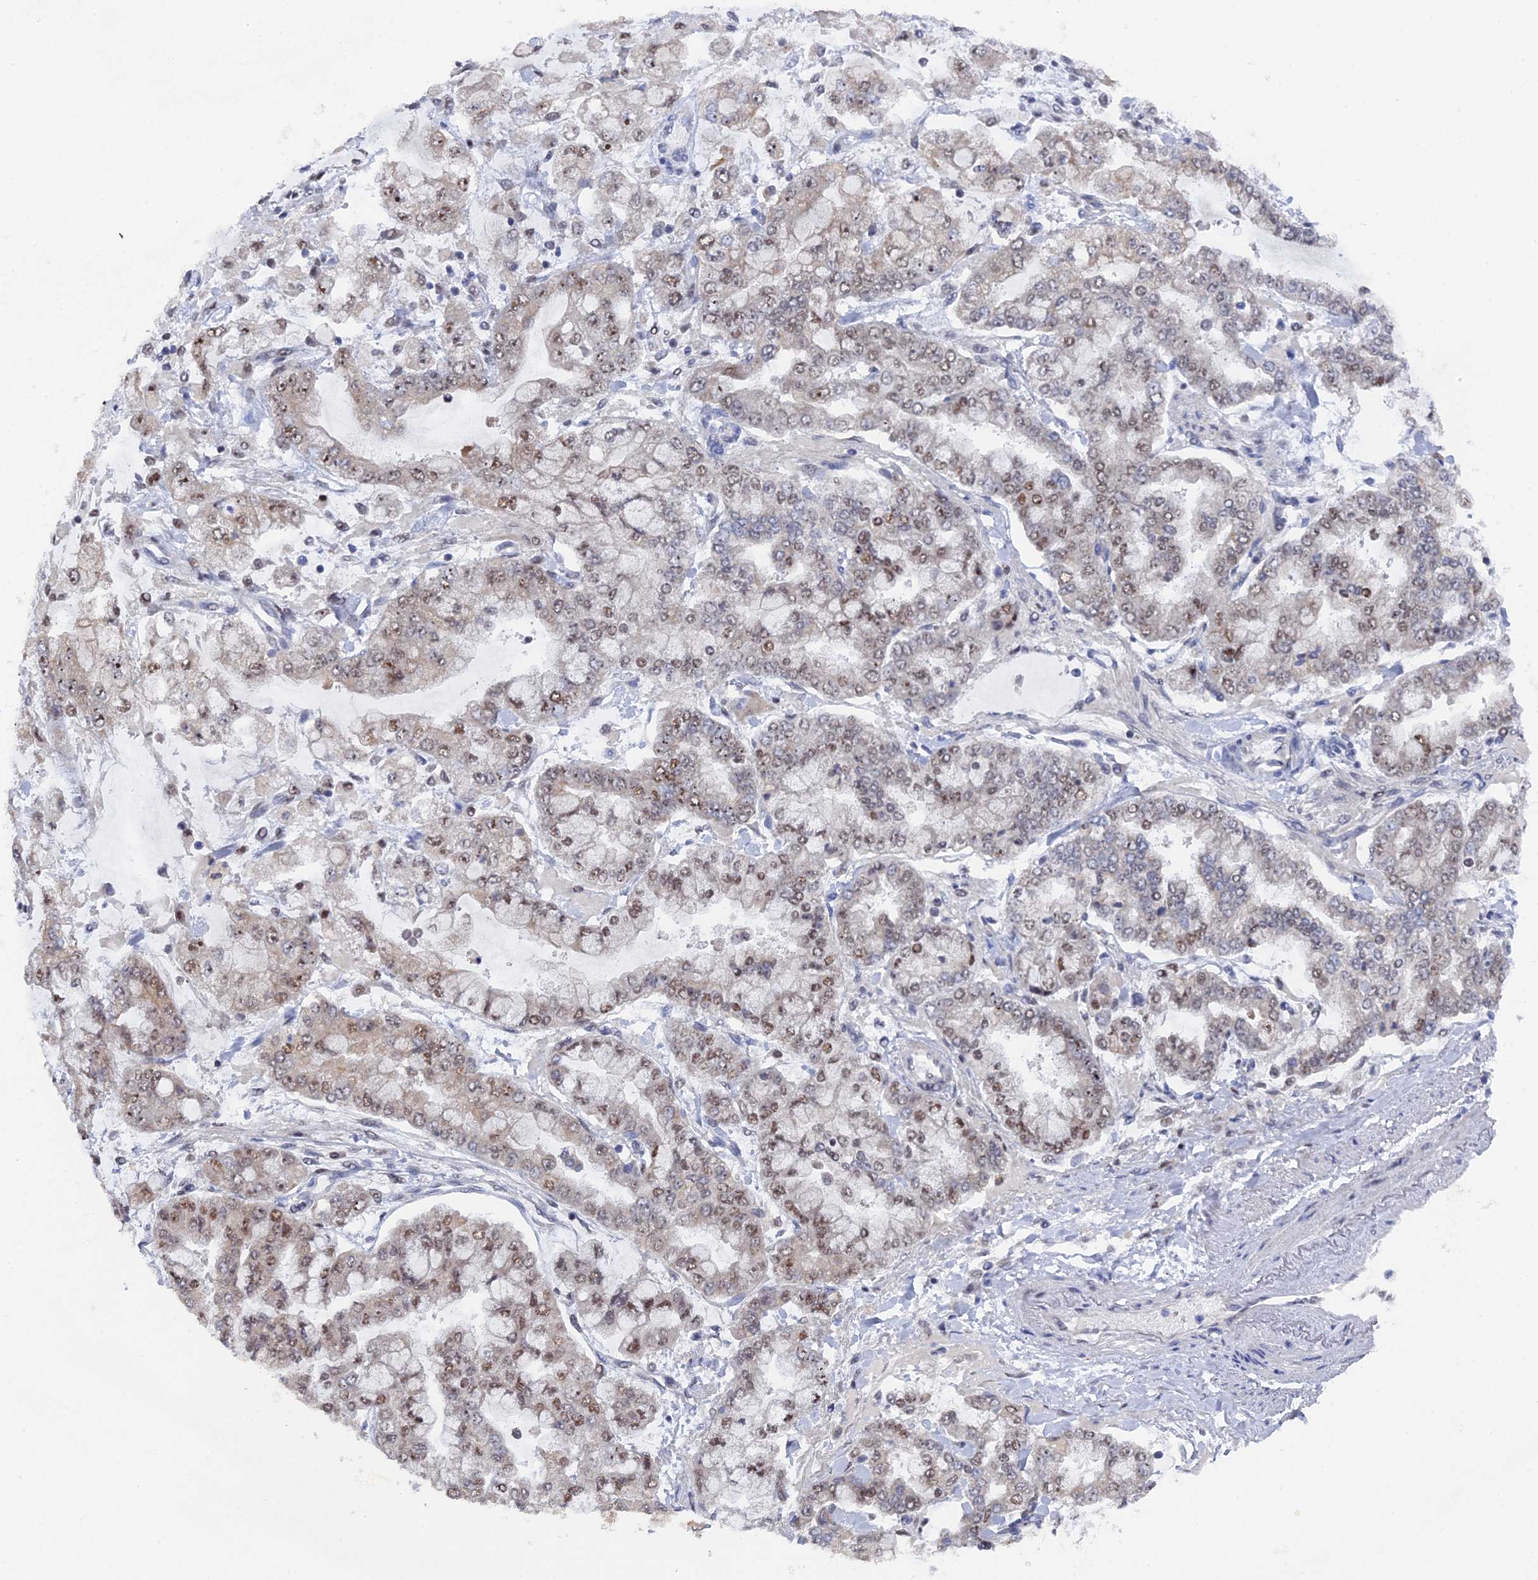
{"staining": {"intensity": "moderate", "quantity": ">75%", "location": "nuclear"}, "tissue": "stomach cancer", "cell_type": "Tumor cells", "image_type": "cancer", "snomed": [{"axis": "morphology", "description": "Normal tissue, NOS"}, {"axis": "morphology", "description": "Adenocarcinoma, NOS"}, {"axis": "topography", "description": "Stomach, upper"}, {"axis": "topography", "description": "Stomach"}], "caption": "Moderate nuclear protein staining is seen in about >75% of tumor cells in stomach cancer (adenocarcinoma). Ihc stains the protein of interest in brown and the nuclei are stained blue.", "gene": "MIGA2", "patient": {"sex": "male", "age": 76}}